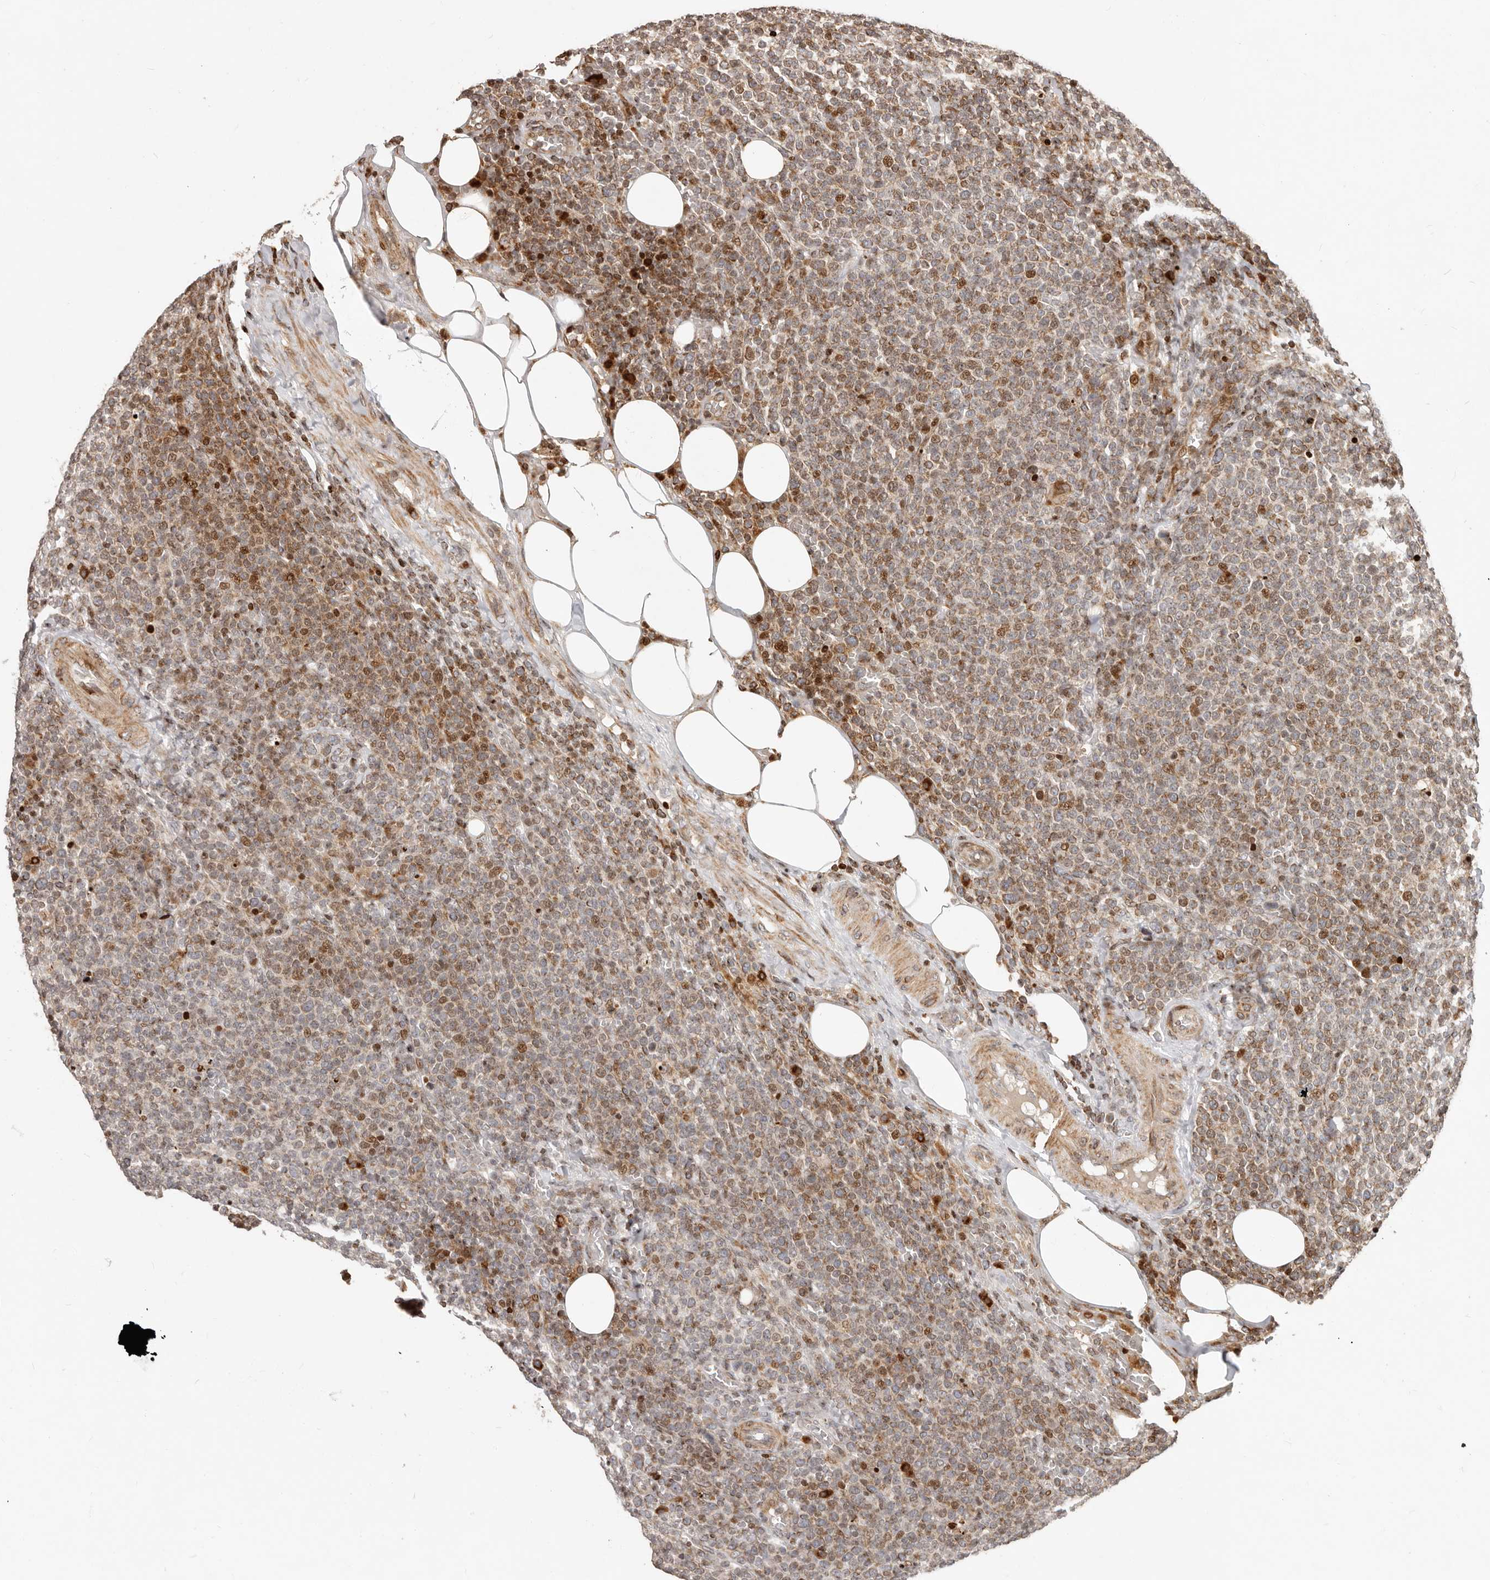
{"staining": {"intensity": "moderate", "quantity": "25%-75%", "location": "cytoplasmic/membranous,nuclear"}, "tissue": "lymphoma", "cell_type": "Tumor cells", "image_type": "cancer", "snomed": [{"axis": "morphology", "description": "Malignant lymphoma, non-Hodgkin's type, High grade"}, {"axis": "topography", "description": "Lymph node"}], "caption": "This histopathology image demonstrates immunohistochemistry staining of high-grade malignant lymphoma, non-Hodgkin's type, with medium moderate cytoplasmic/membranous and nuclear staining in about 25%-75% of tumor cells.", "gene": "TRIM4", "patient": {"sex": "male", "age": 61}}